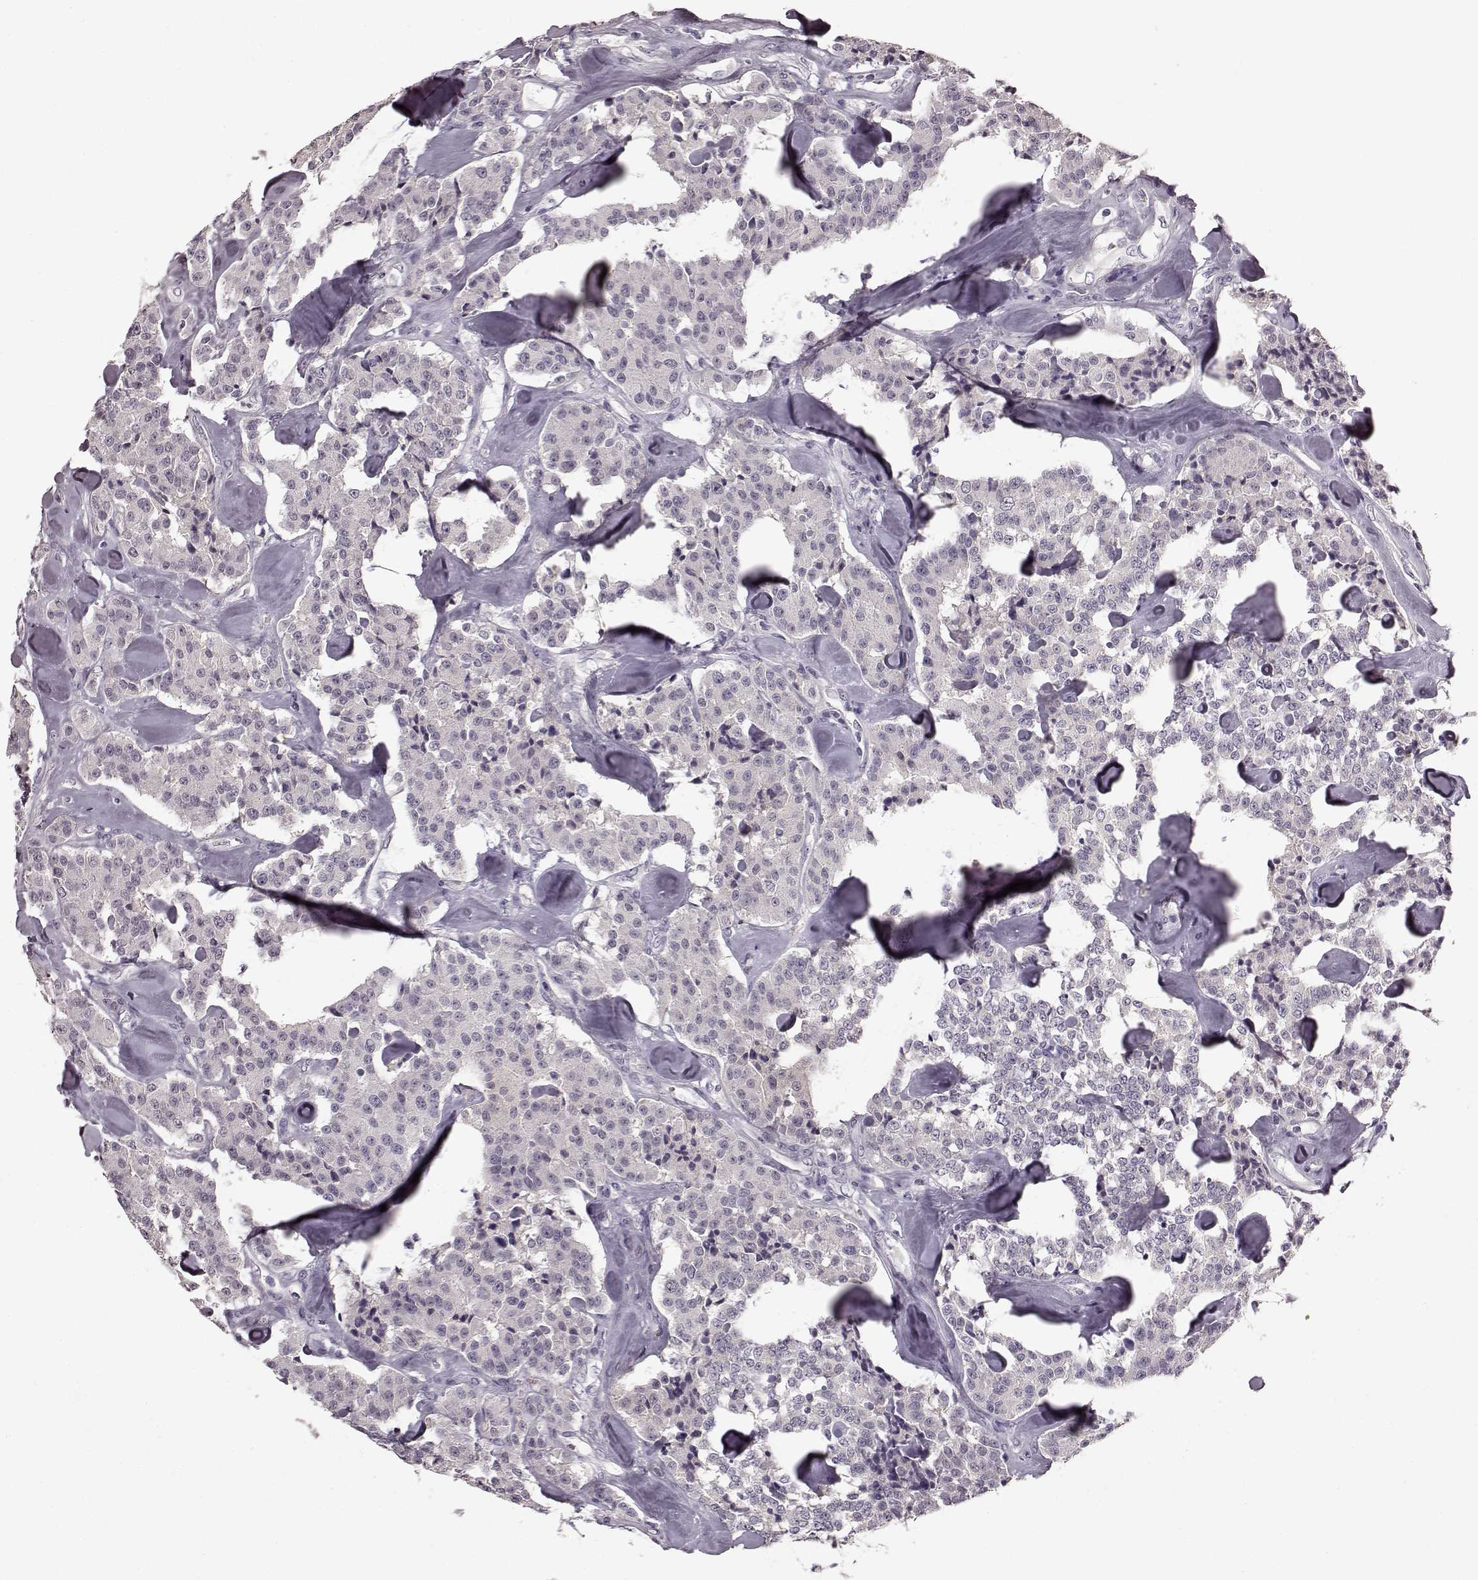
{"staining": {"intensity": "negative", "quantity": "none", "location": "none"}, "tissue": "carcinoid", "cell_type": "Tumor cells", "image_type": "cancer", "snomed": [{"axis": "morphology", "description": "Carcinoid, malignant, NOS"}, {"axis": "topography", "description": "Pancreas"}], "caption": "Tumor cells show no significant protein positivity in malignant carcinoid.", "gene": "SLCO3A1", "patient": {"sex": "male", "age": 41}}